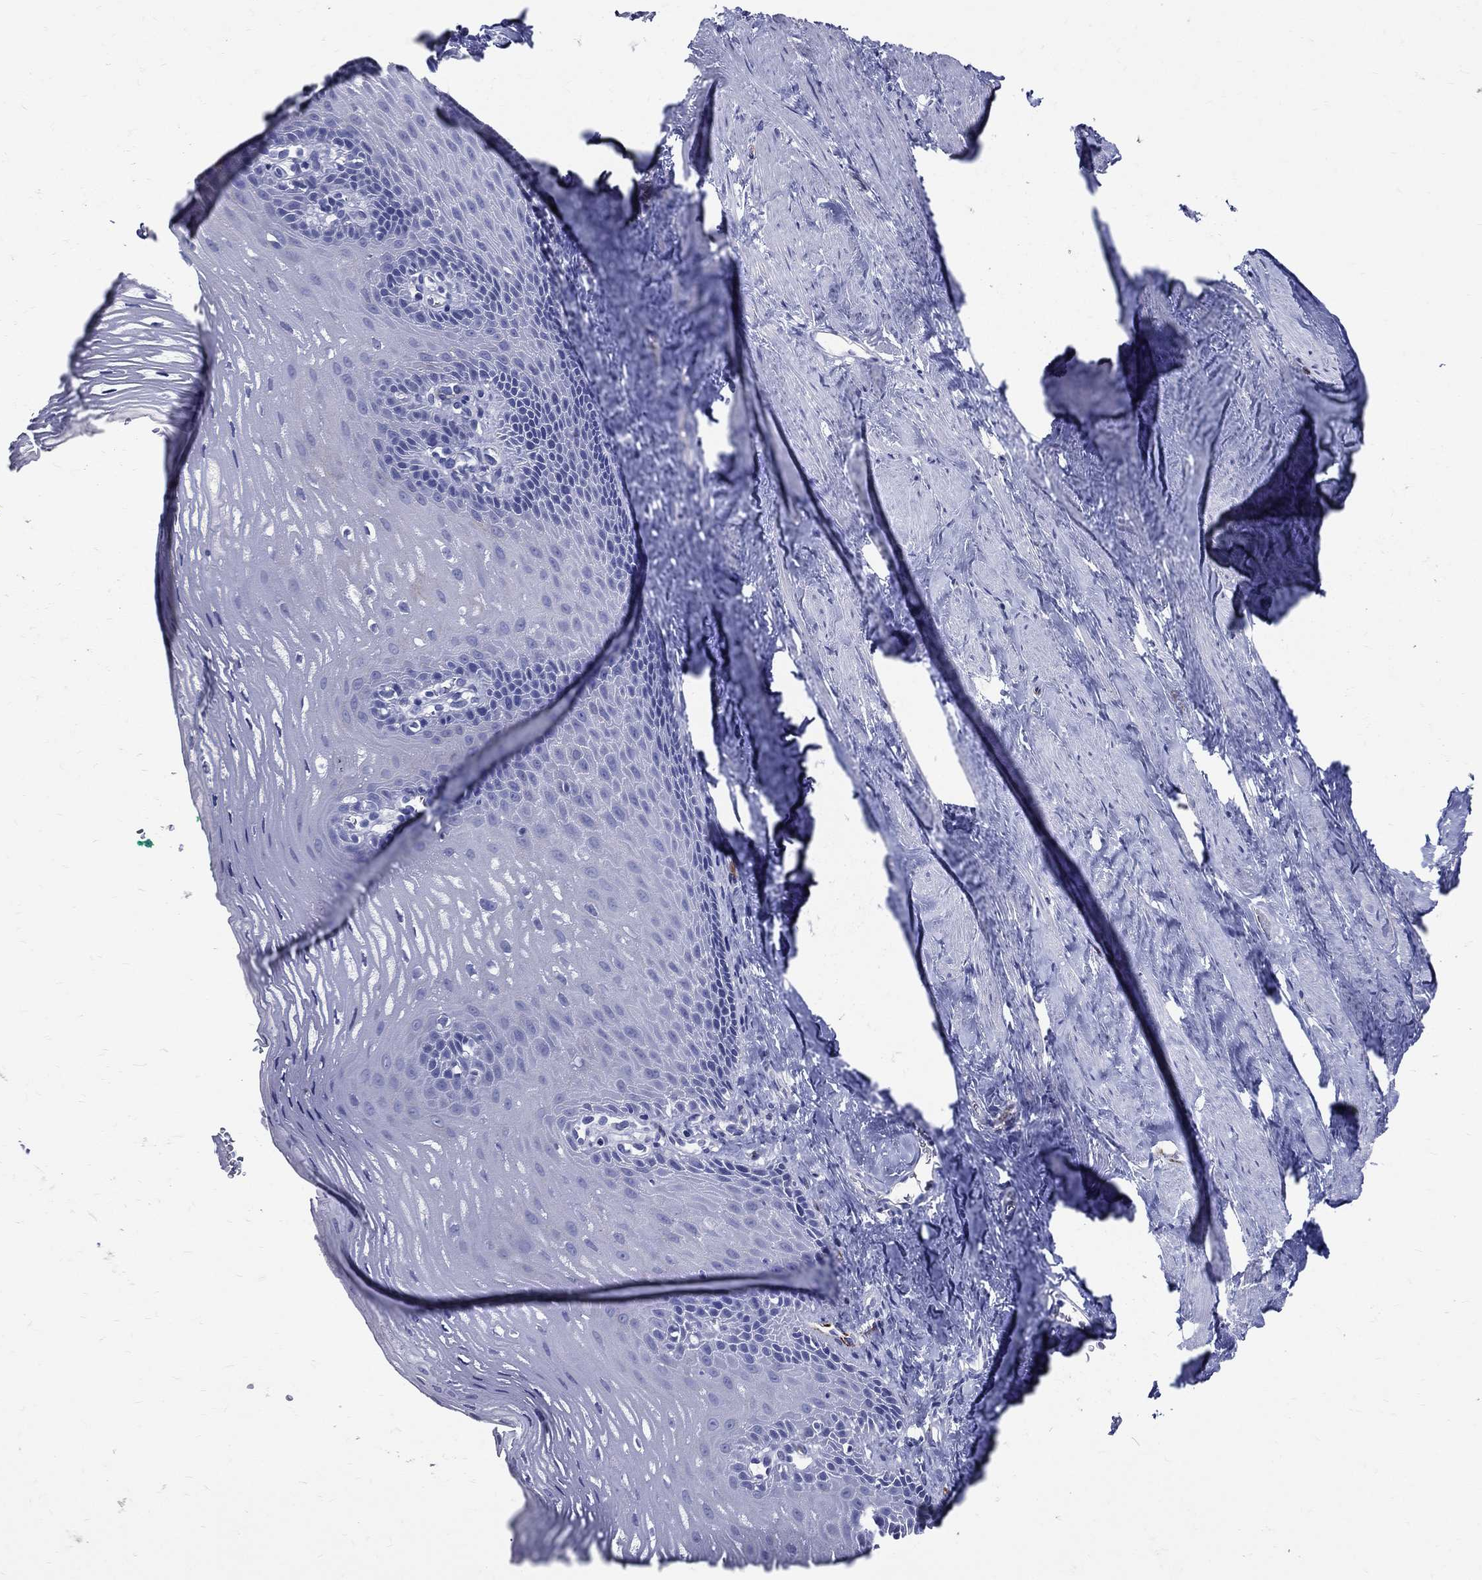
{"staining": {"intensity": "negative", "quantity": "none", "location": "none"}, "tissue": "esophagus", "cell_type": "Squamous epithelial cells", "image_type": "normal", "snomed": [{"axis": "morphology", "description": "Normal tissue, NOS"}, {"axis": "topography", "description": "Esophagus"}], "caption": "Immunohistochemistry of unremarkable esophagus reveals no expression in squamous epithelial cells. The staining was performed using DAB to visualize the protein expression in brown, while the nuclei were stained in blue with hematoxylin (Magnification: 20x).", "gene": "ACE2", "patient": {"sex": "male", "age": 64}}